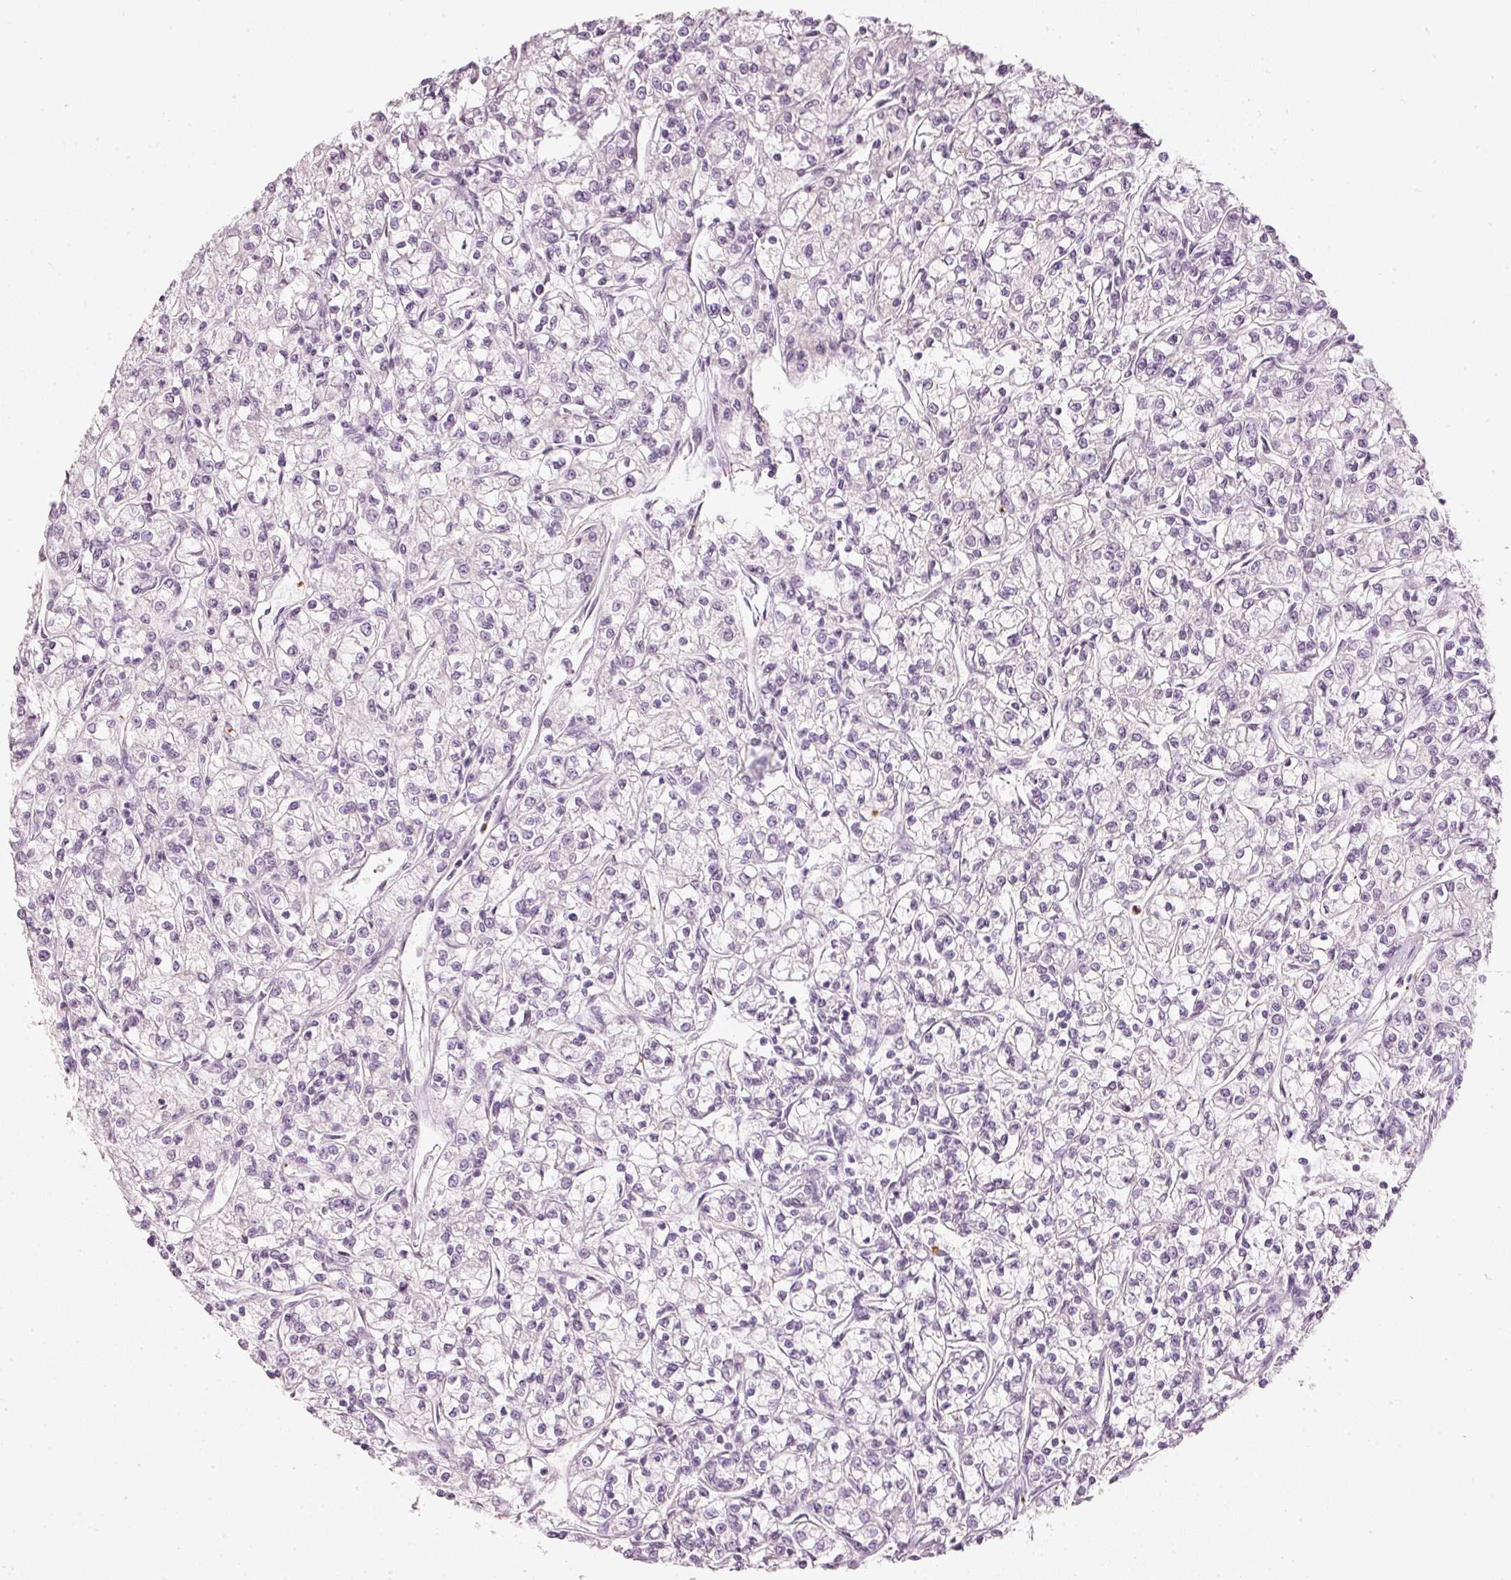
{"staining": {"intensity": "negative", "quantity": "none", "location": "none"}, "tissue": "renal cancer", "cell_type": "Tumor cells", "image_type": "cancer", "snomed": [{"axis": "morphology", "description": "Adenocarcinoma, NOS"}, {"axis": "topography", "description": "Kidney"}], "caption": "Immunohistochemistry photomicrograph of neoplastic tissue: human adenocarcinoma (renal) stained with DAB exhibits no significant protein expression in tumor cells. (DAB IHC, high magnification).", "gene": "LECT2", "patient": {"sex": "female", "age": 59}}